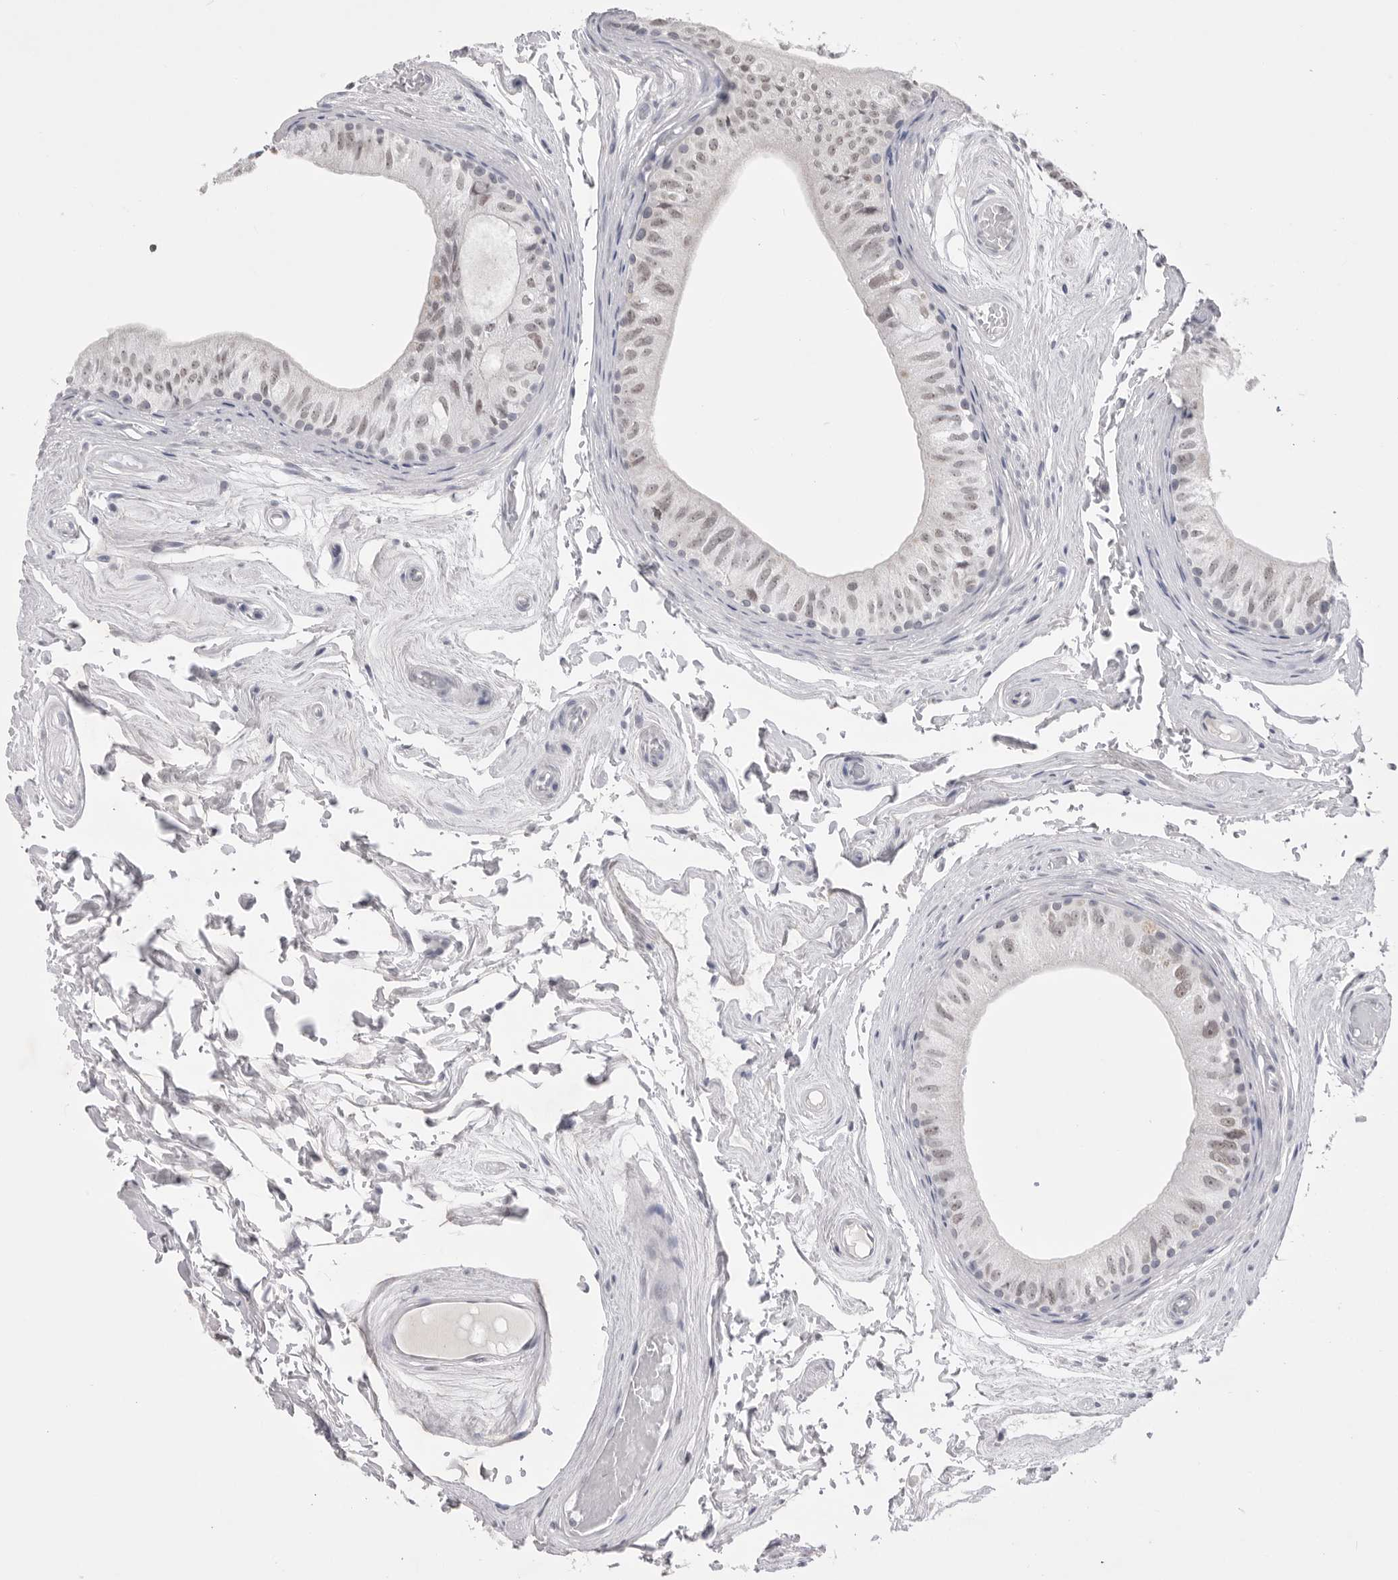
{"staining": {"intensity": "moderate", "quantity": ">75%", "location": "nuclear"}, "tissue": "epididymis", "cell_type": "Glandular cells", "image_type": "normal", "snomed": [{"axis": "morphology", "description": "Normal tissue, NOS"}, {"axis": "topography", "description": "Epididymis"}], "caption": "Protein staining reveals moderate nuclear positivity in approximately >75% of glandular cells in unremarkable epididymis. Ihc stains the protein of interest in brown and the nuclei are stained blue.", "gene": "ZBTB7B", "patient": {"sex": "male", "age": 79}}